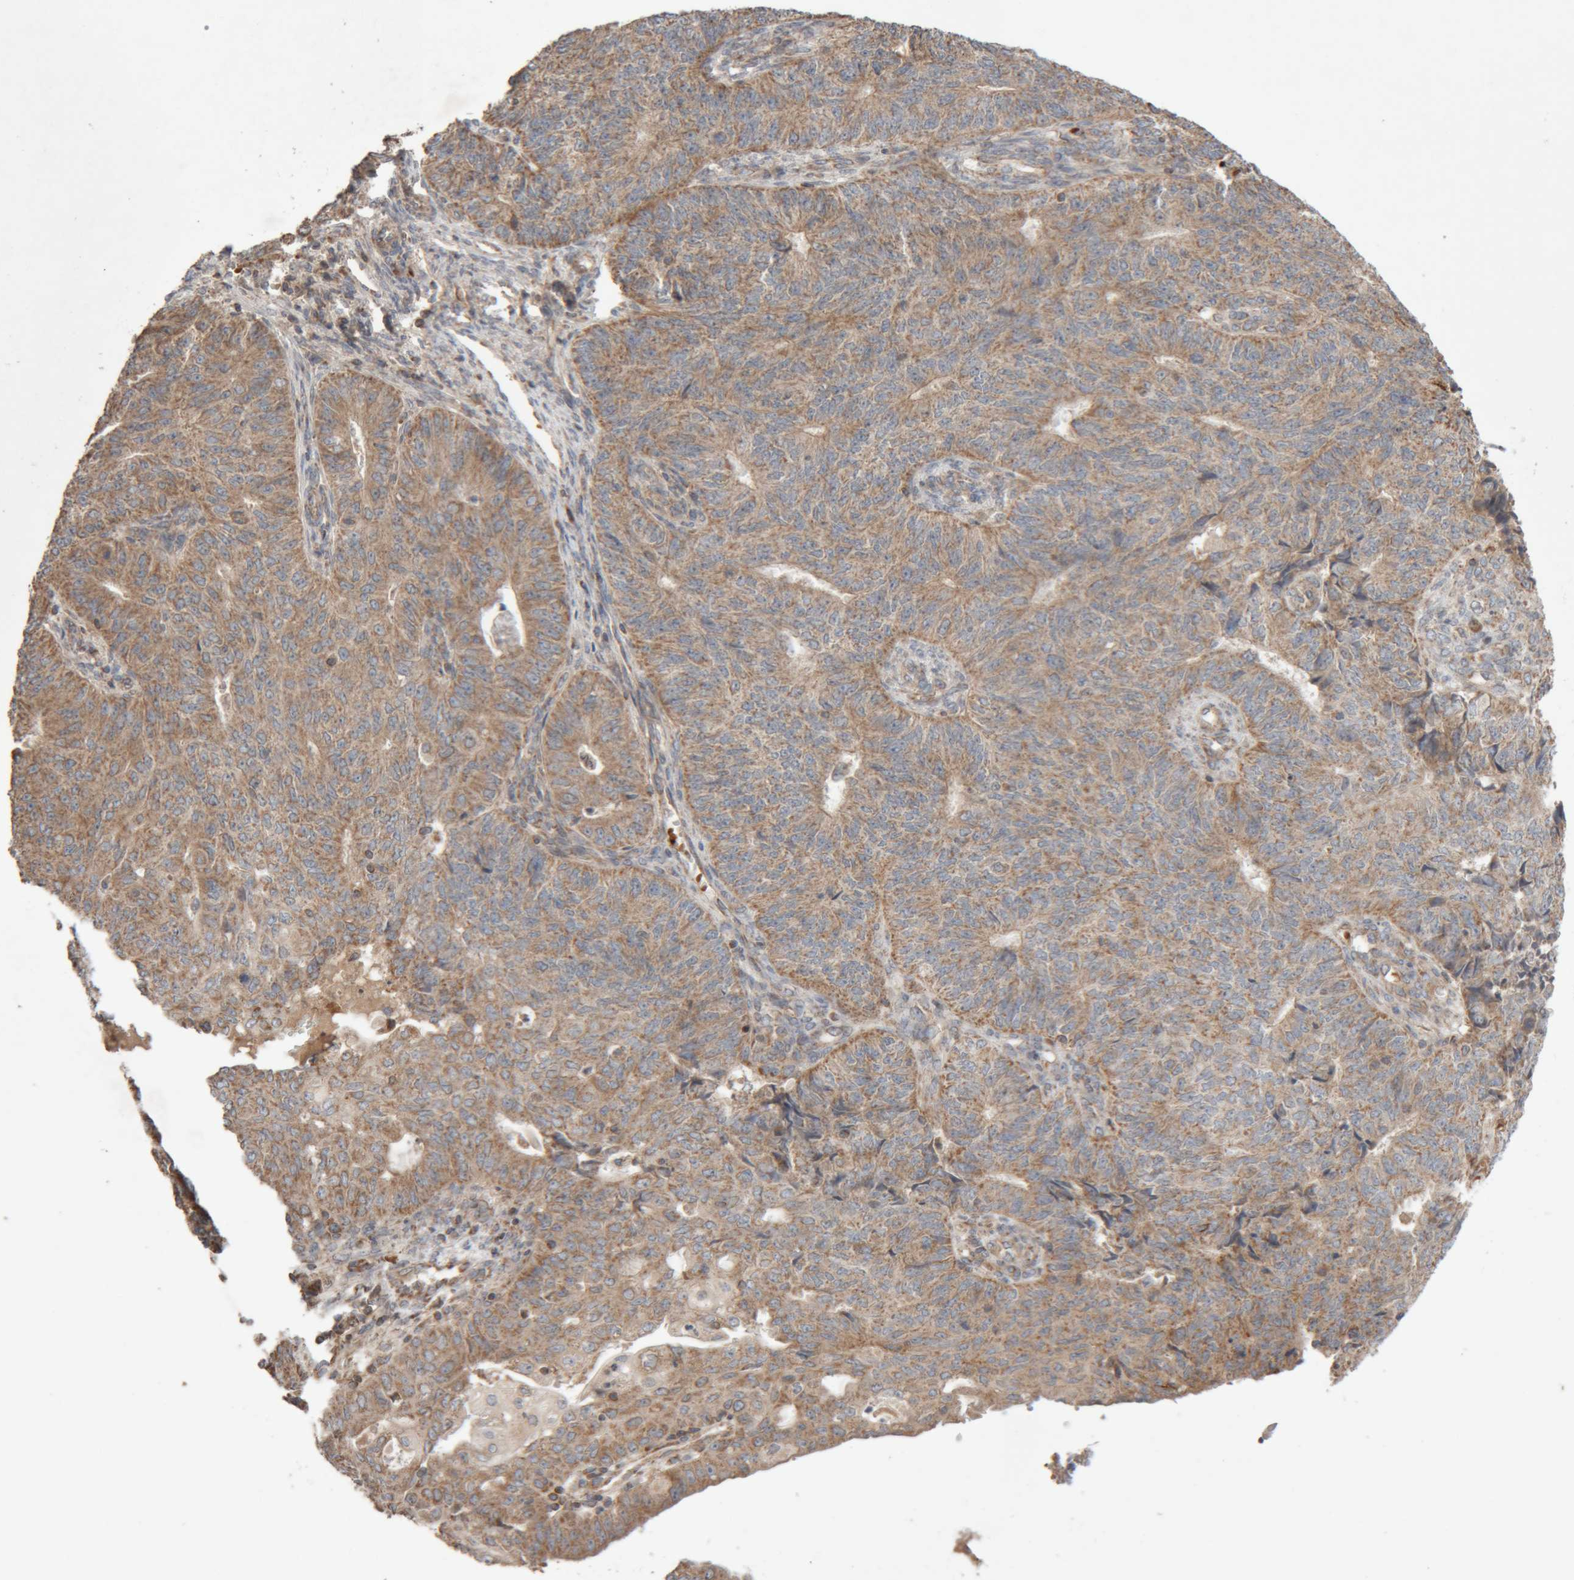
{"staining": {"intensity": "moderate", "quantity": ">75%", "location": "cytoplasmic/membranous"}, "tissue": "endometrial cancer", "cell_type": "Tumor cells", "image_type": "cancer", "snomed": [{"axis": "morphology", "description": "Adenocarcinoma, NOS"}, {"axis": "topography", "description": "Endometrium"}], "caption": "Brown immunohistochemical staining in endometrial cancer displays moderate cytoplasmic/membranous staining in about >75% of tumor cells.", "gene": "KIF21B", "patient": {"sex": "female", "age": 32}}